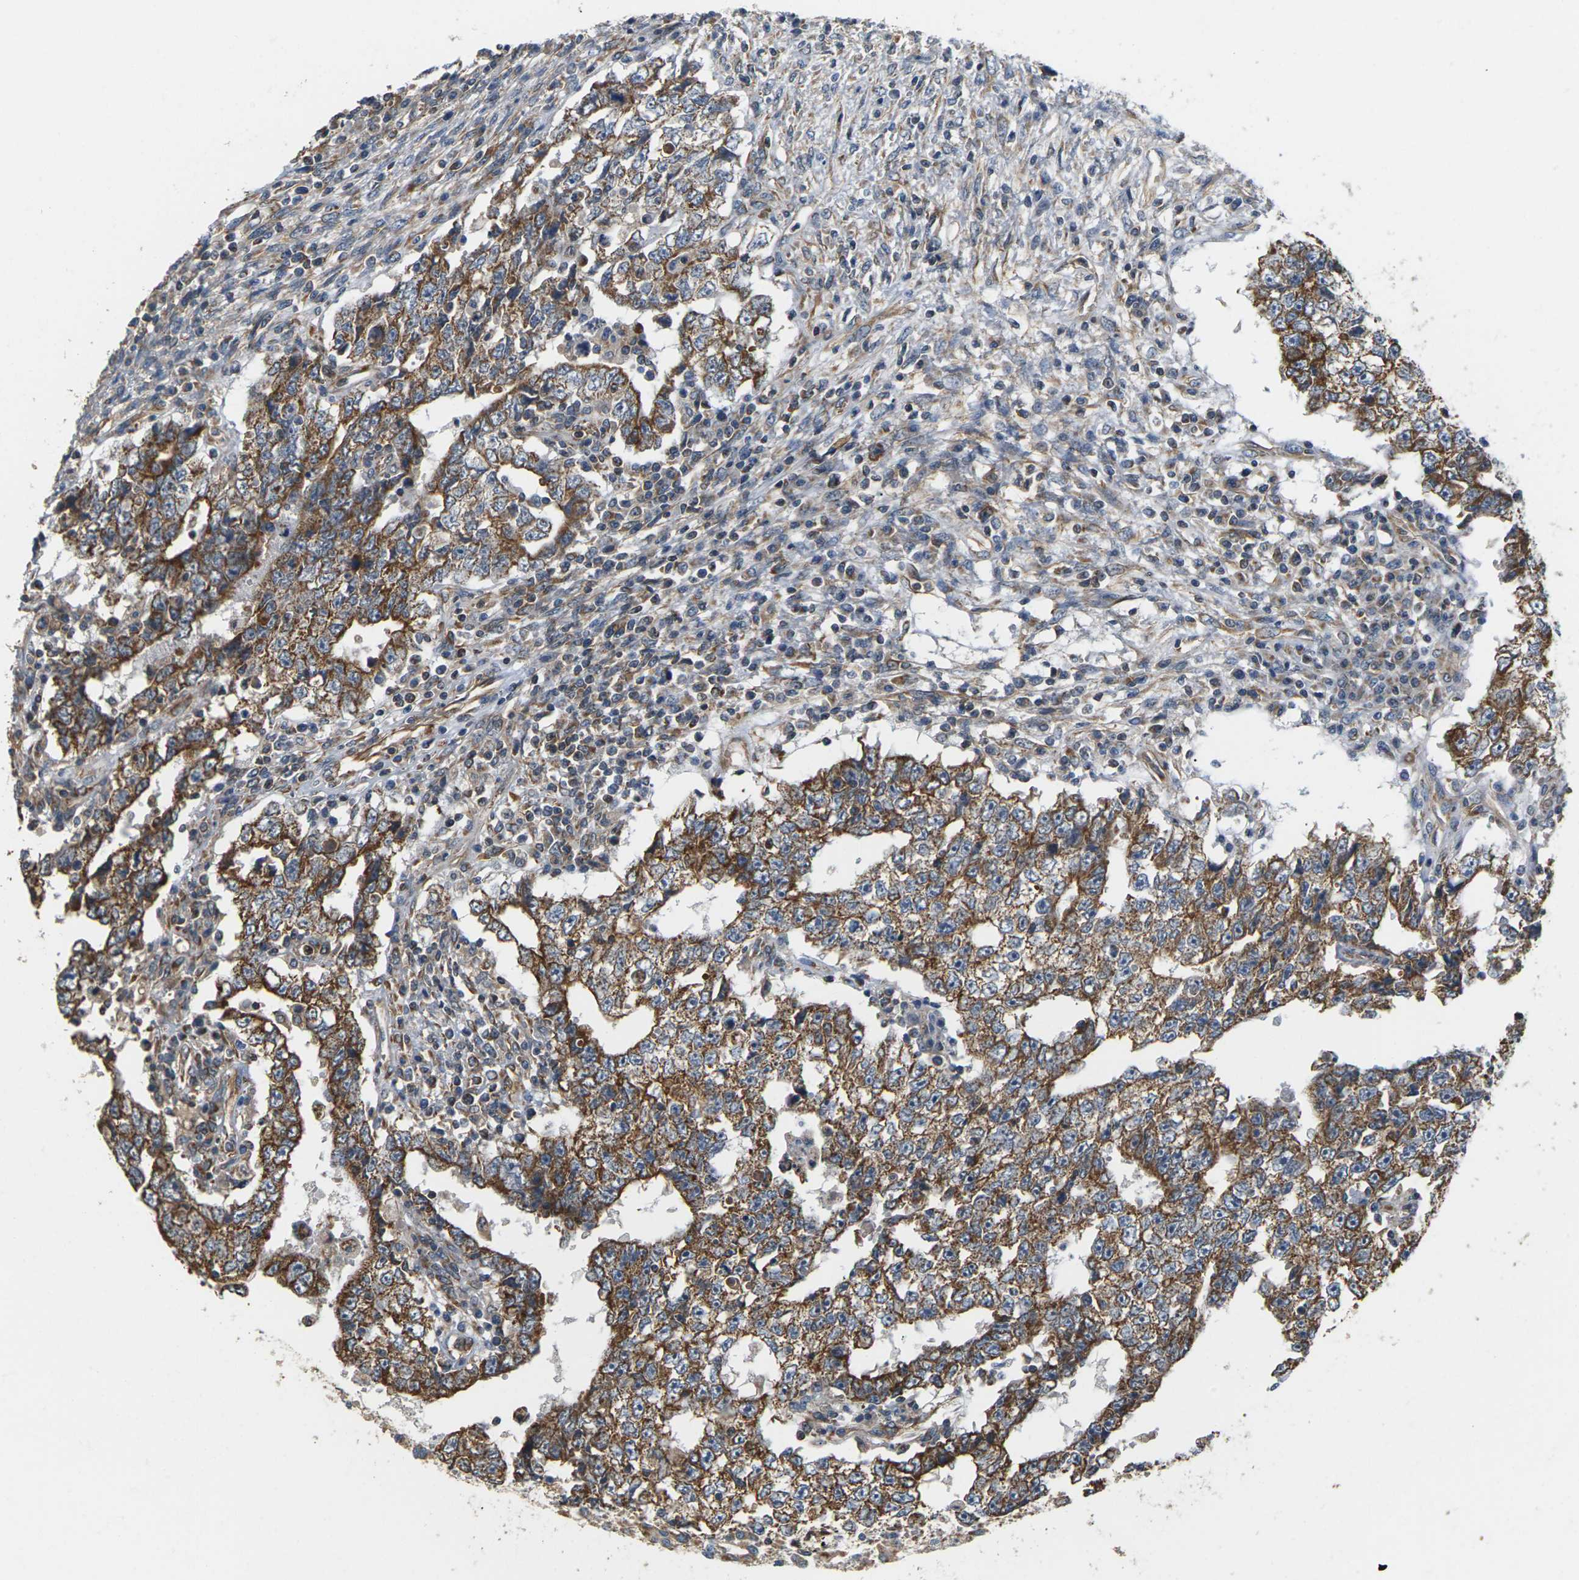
{"staining": {"intensity": "moderate", "quantity": ">75%", "location": "cytoplasmic/membranous"}, "tissue": "testis cancer", "cell_type": "Tumor cells", "image_type": "cancer", "snomed": [{"axis": "morphology", "description": "Carcinoma, Embryonal, NOS"}, {"axis": "topography", "description": "Testis"}], "caption": "The image exhibits immunohistochemical staining of embryonal carcinoma (testis). There is moderate cytoplasmic/membranous positivity is identified in approximately >75% of tumor cells. (IHC, brightfield microscopy, high magnification).", "gene": "PCDHB4", "patient": {"sex": "male", "age": 26}}